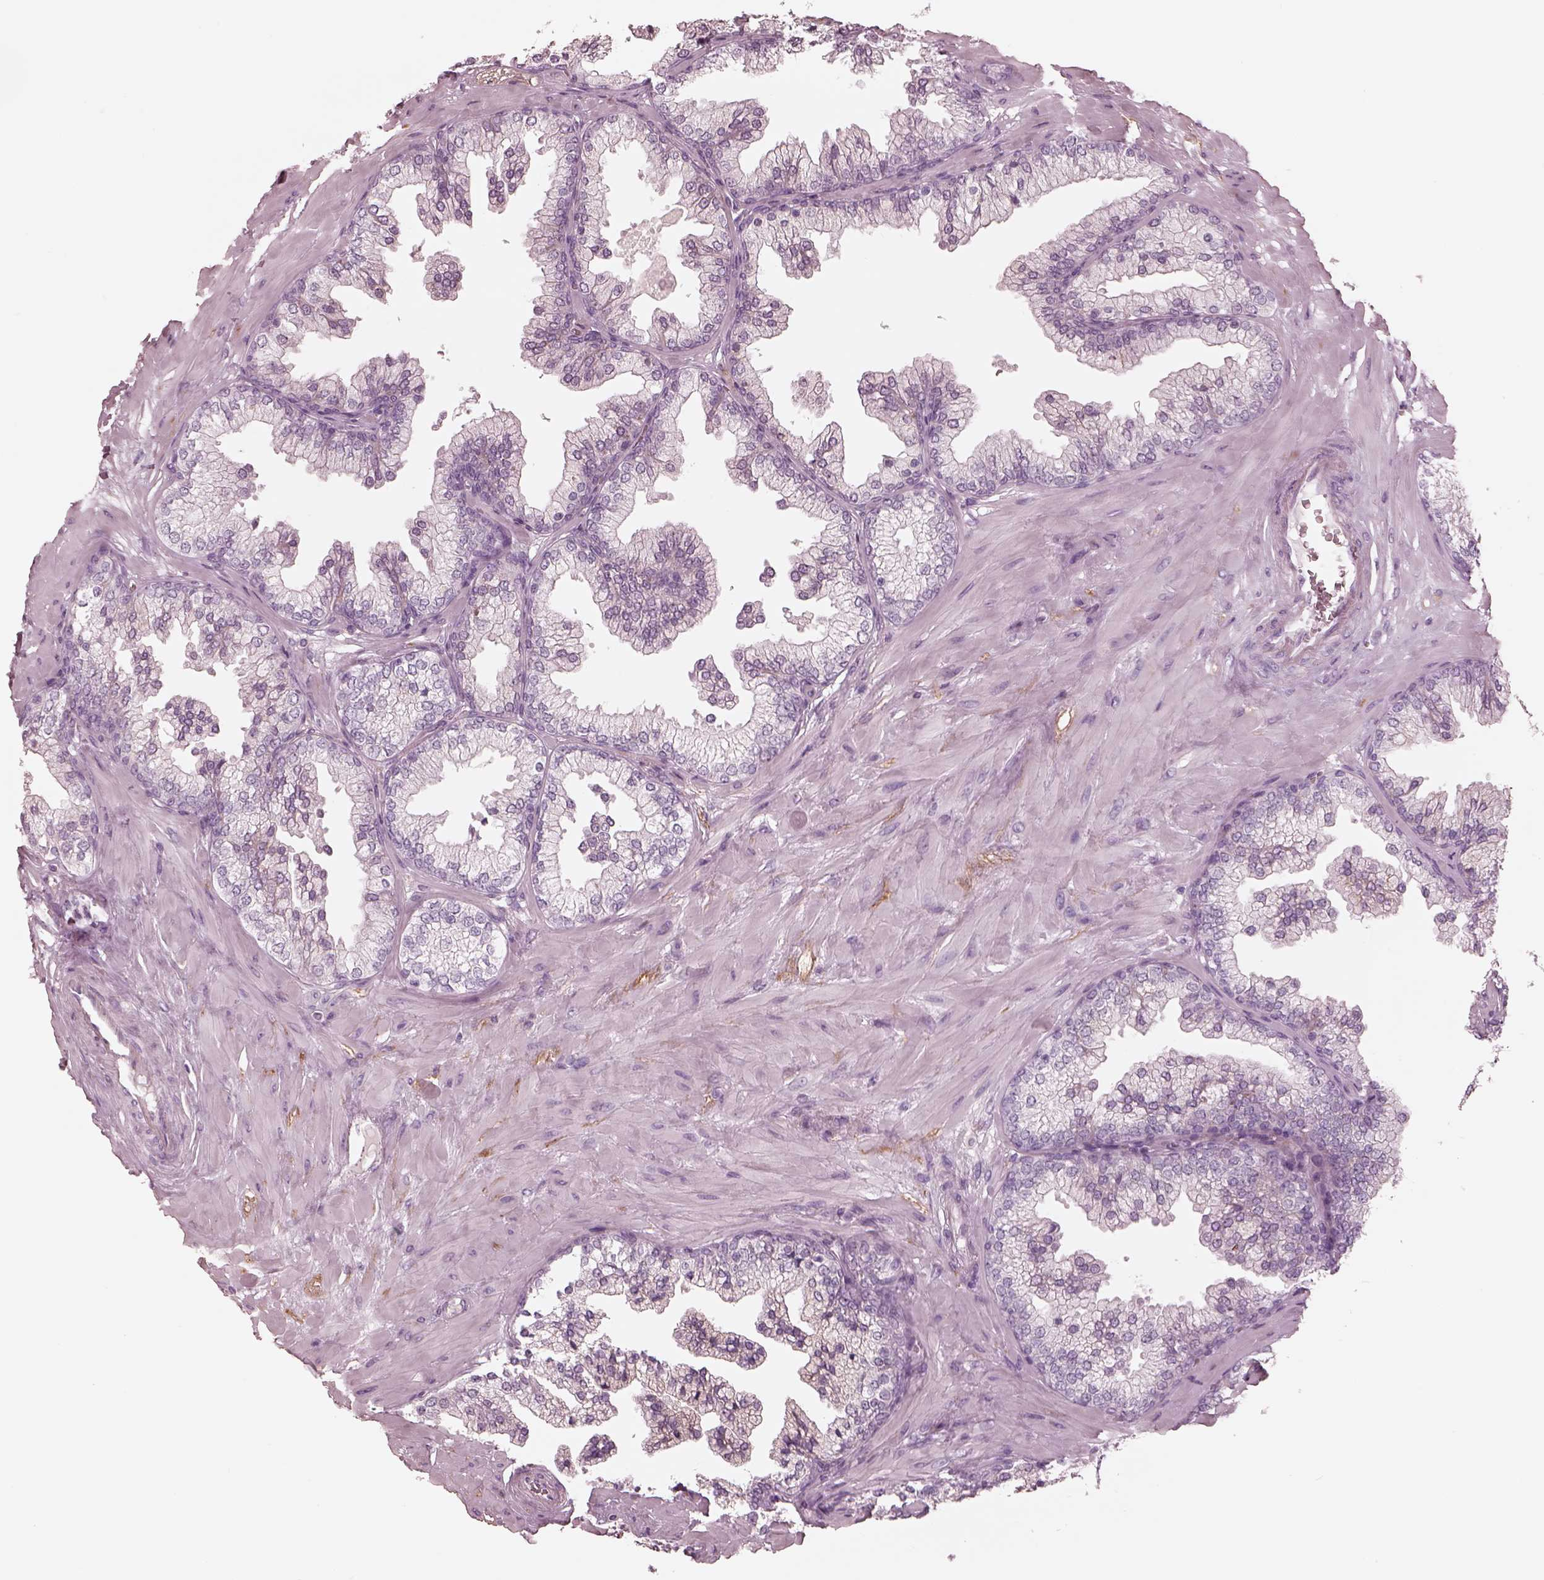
{"staining": {"intensity": "negative", "quantity": "none", "location": "none"}, "tissue": "prostate", "cell_type": "Glandular cells", "image_type": "normal", "snomed": [{"axis": "morphology", "description": "Normal tissue, NOS"}, {"axis": "topography", "description": "Prostate"}, {"axis": "topography", "description": "Peripheral nerve tissue"}], "caption": "DAB immunohistochemical staining of unremarkable human prostate demonstrates no significant staining in glandular cells. (DAB (3,3'-diaminobenzidine) immunohistochemistry visualized using brightfield microscopy, high magnification).", "gene": "CADM2", "patient": {"sex": "male", "age": 61}}